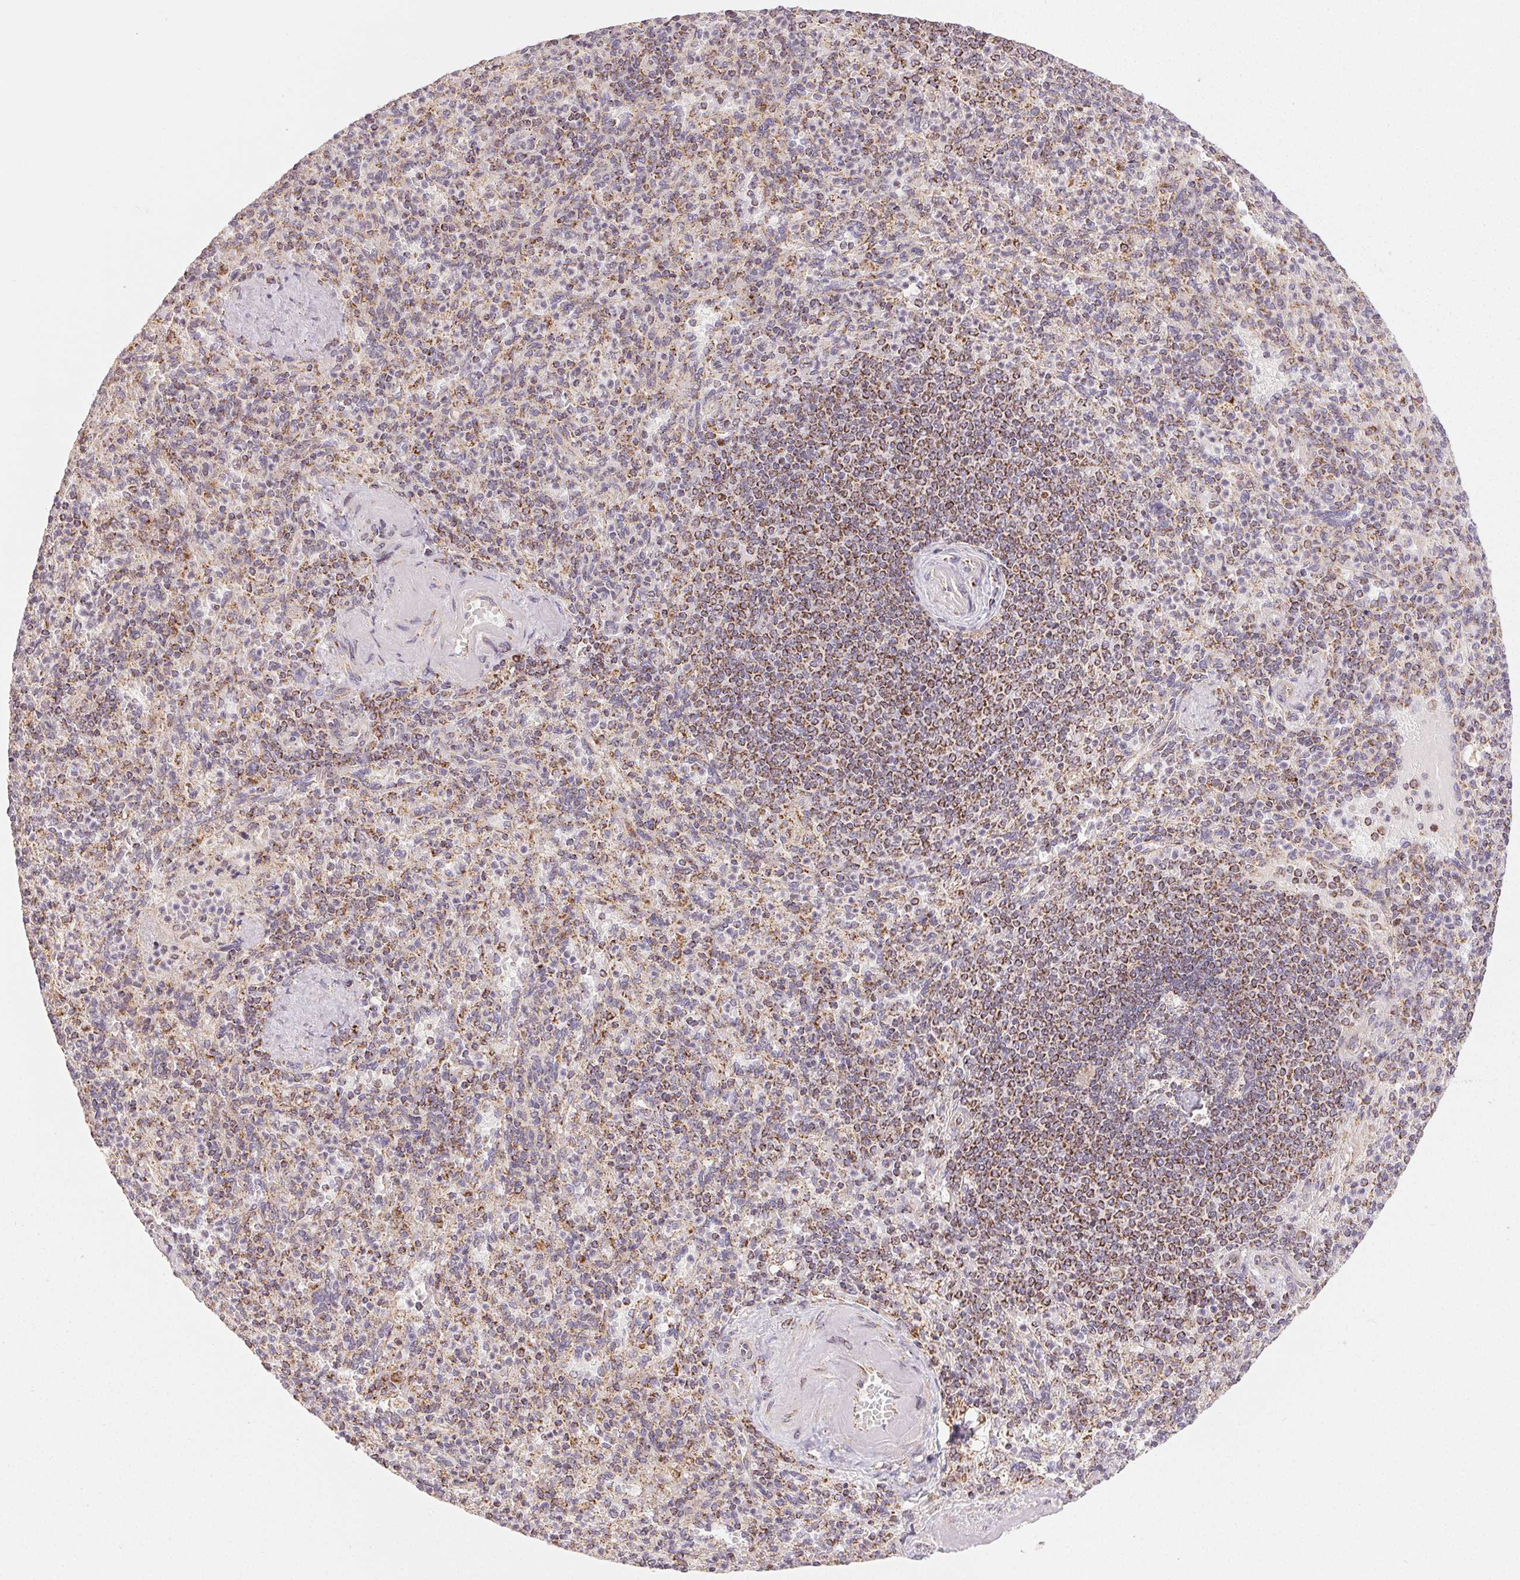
{"staining": {"intensity": "moderate", "quantity": "25%-75%", "location": "cytoplasmic/membranous"}, "tissue": "spleen", "cell_type": "Cells in red pulp", "image_type": "normal", "snomed": [{"axis": "morphology", "description": "Normal tissue, NOS"}, {"axis": "topography", "description": "Spleen"}], "caption": "Spleen stained with DAB (3,3'-diaminobenzidine) IHC demonstrates medium levels of moderate cytoplasmic/membranous expression in about 25%-75% of cells in red pulp. (Brightfield microscopy of DAB IHC at high magnification).", "gene": "CLASP1", "patient": {"sex": "female", "age": 74}}